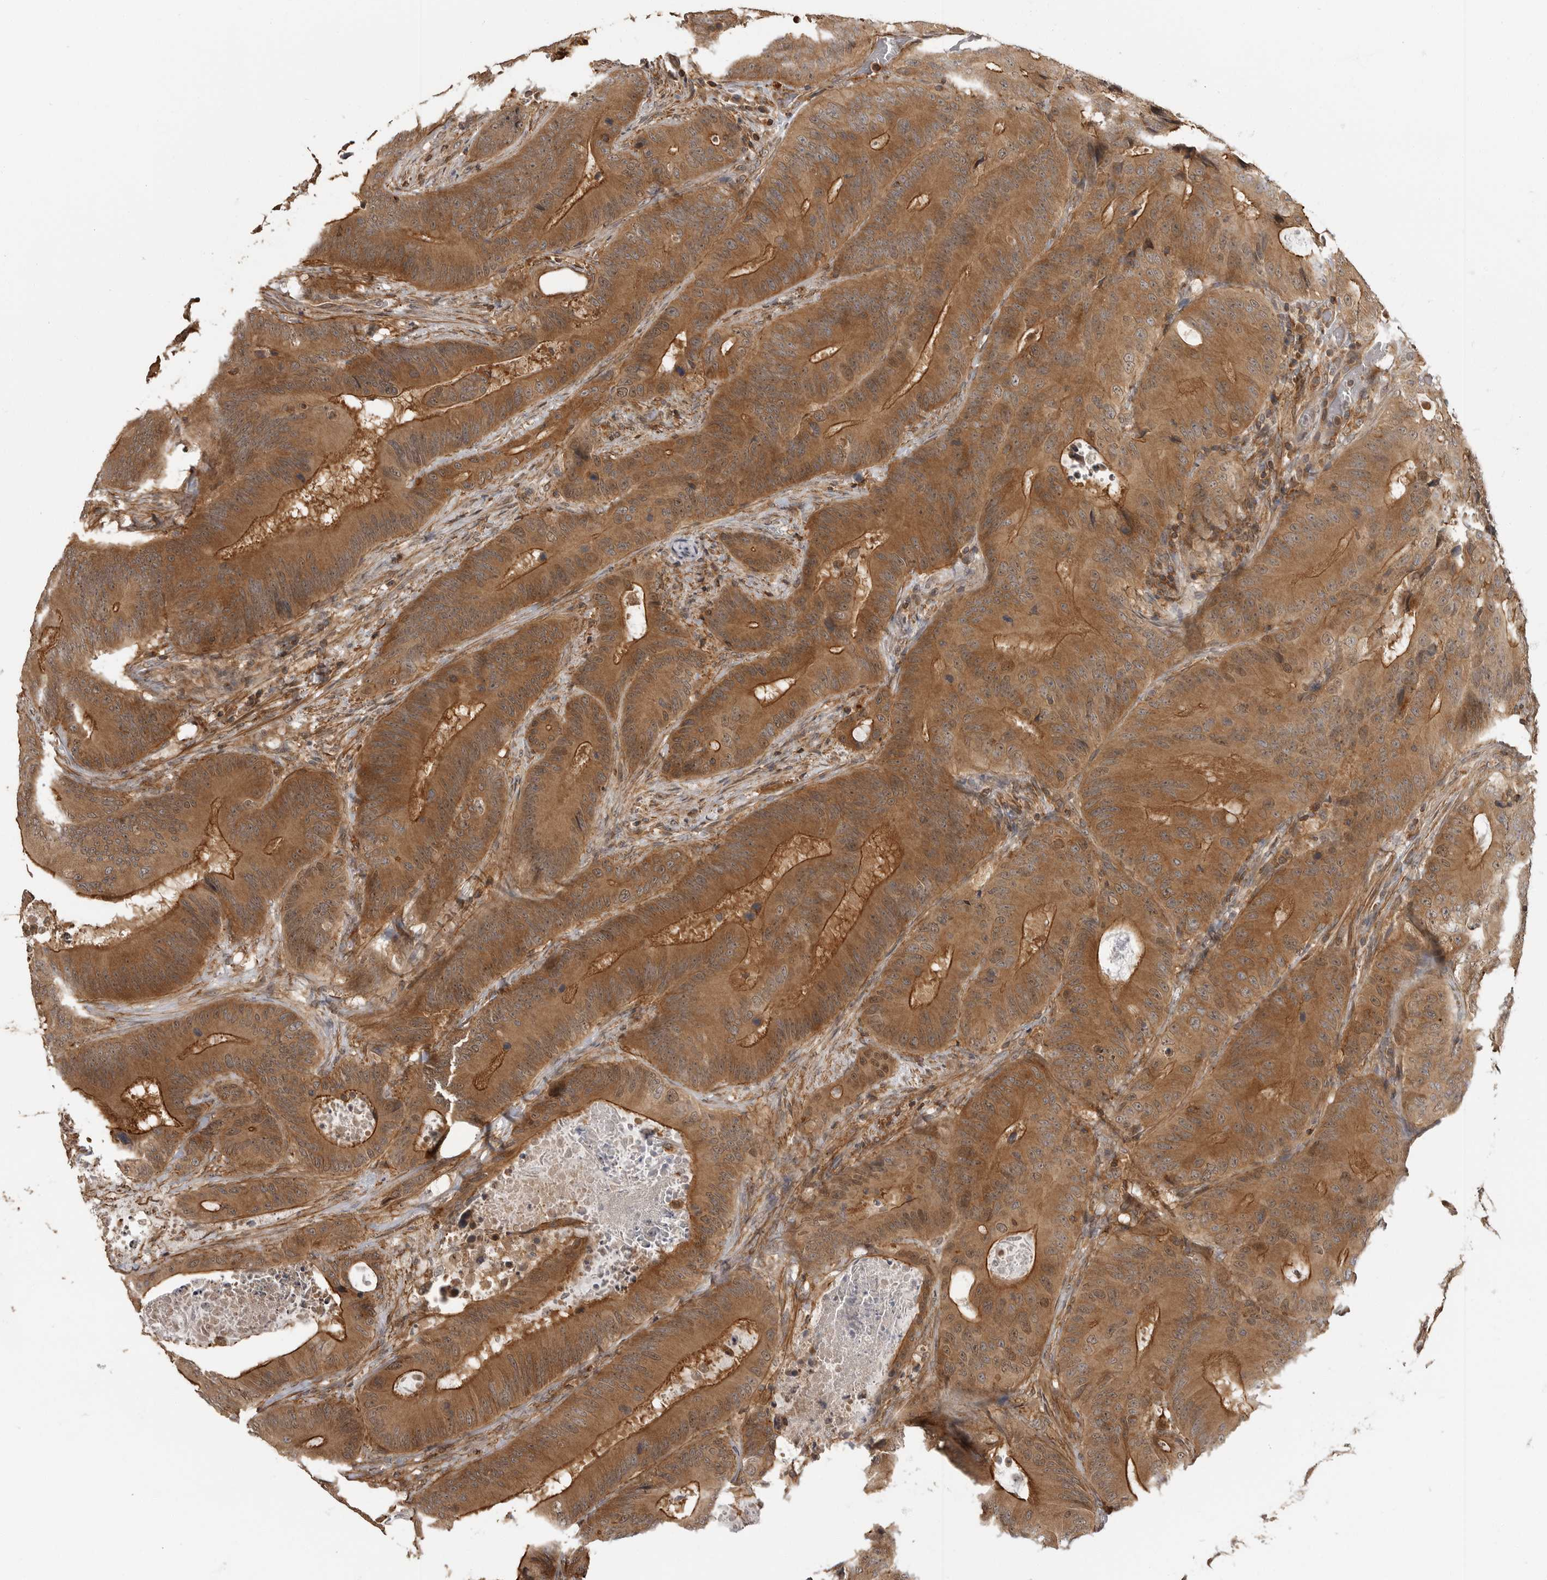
{"staining": {"intensity": "strong", "quantity": "25%-75%", "location": "cytoplasmic/membranous"}, "tissue": "colorectal cancer", "cell_type": "Tumor cells", "image_type": "cancer", "snomed": [{"axis": "morphology", "description": "Adenocarcinoma, NOS"}, {"axis": "topography", "description": "Colon"}], "caption": "The micrograph demonstrates immunohistochemical staining of colorectal cancer. There is strong cytoplasmic/membranous expression is identified in about 25%-75% of tumor cells.", "gene": "ERN1", "patient": {"sex": "male", "age": 83}}